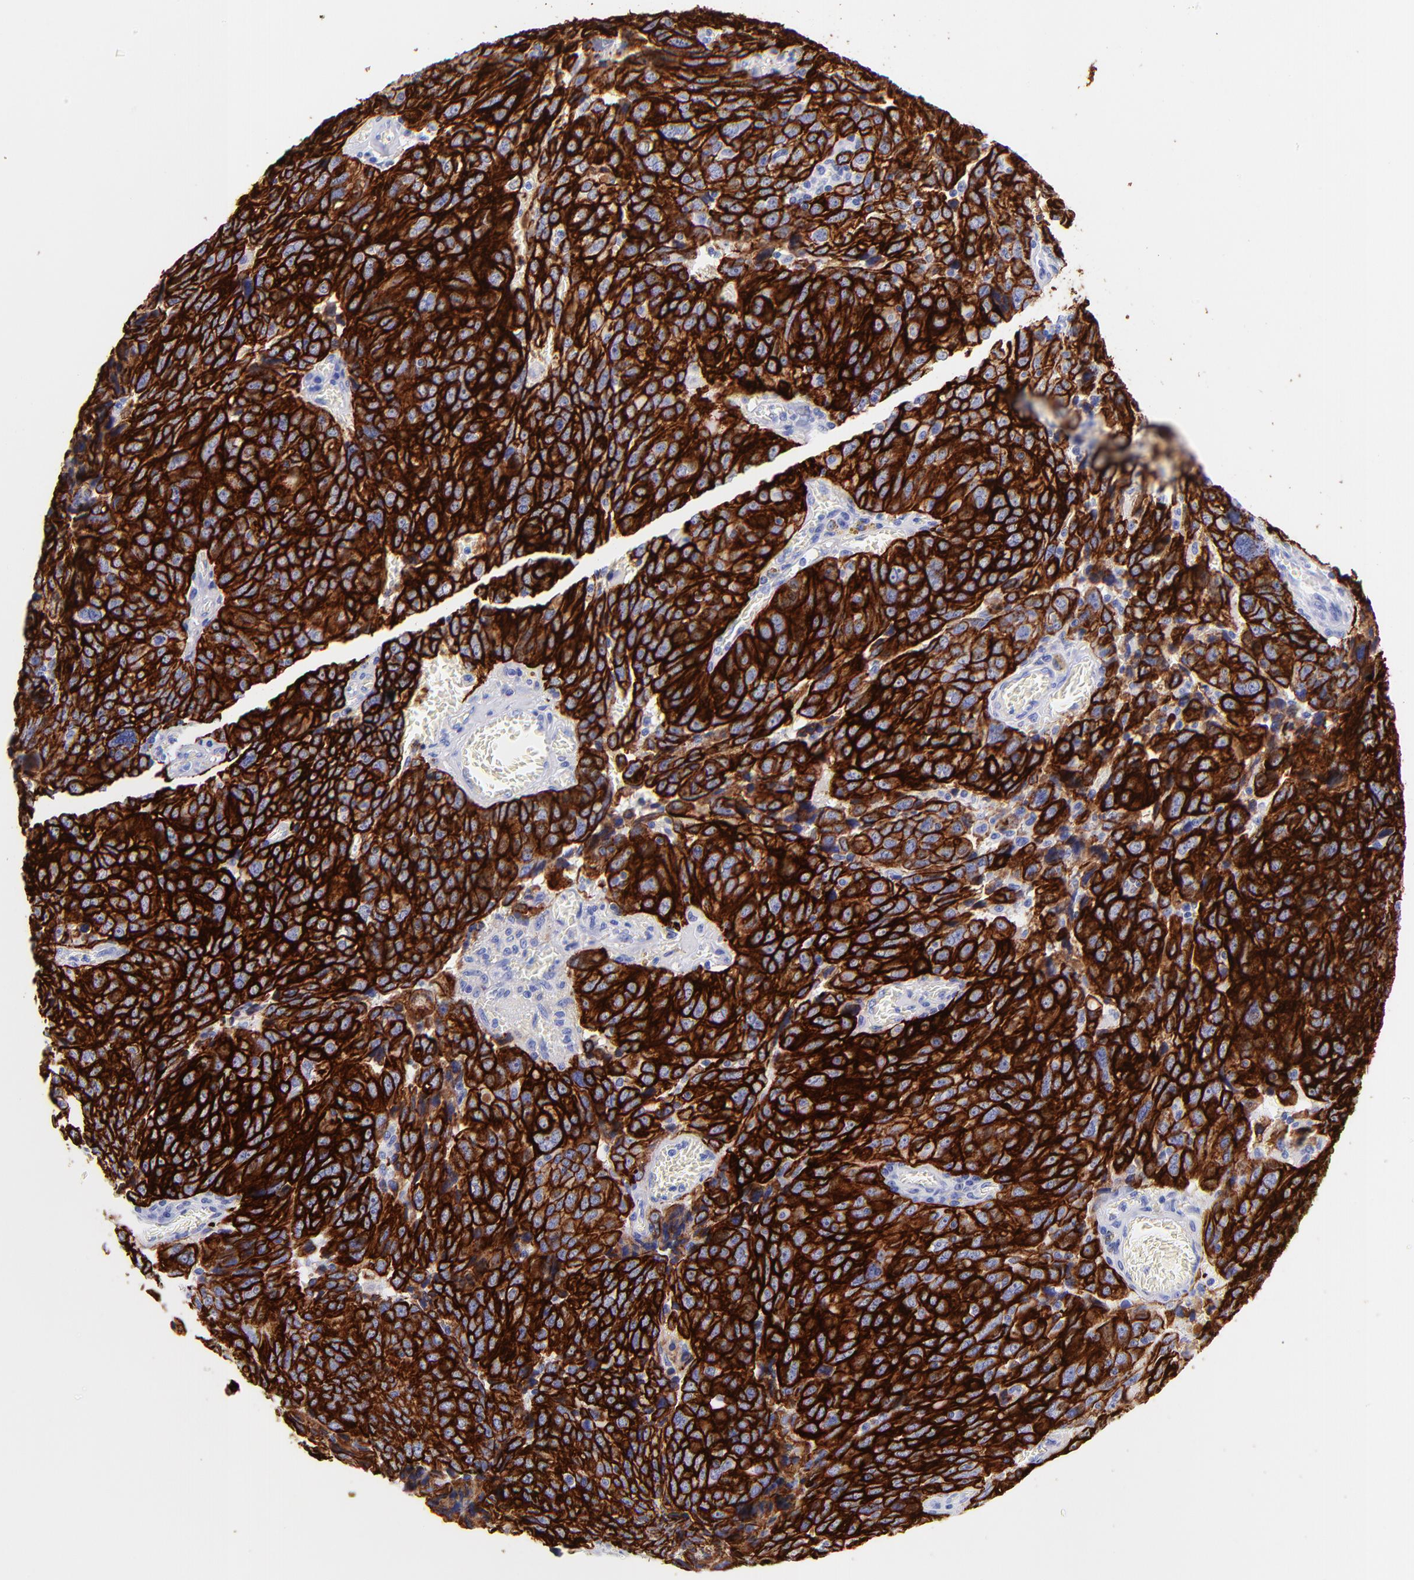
{"staining": {"intensity": "strong", "quantity": ">75%", "location": "cytoplasmic/membranous"}, "tissue": "ovarian cancer", "cell_type": "Tumor cells", "image_type": "cancer", "snomed": [{"axis": "morphology", "description": "Carcinoma, endometroid"}, {"axis": "topography", "description": "Ovary"}], "caption": "About >75% of tumor cells in human ovarian cancer display strong cytoplasmic/membranous protein expression as visualized by brown immunohistochemical staining.", "gene": "KRT19", "patient": {"sex": "female", "age": 75}}